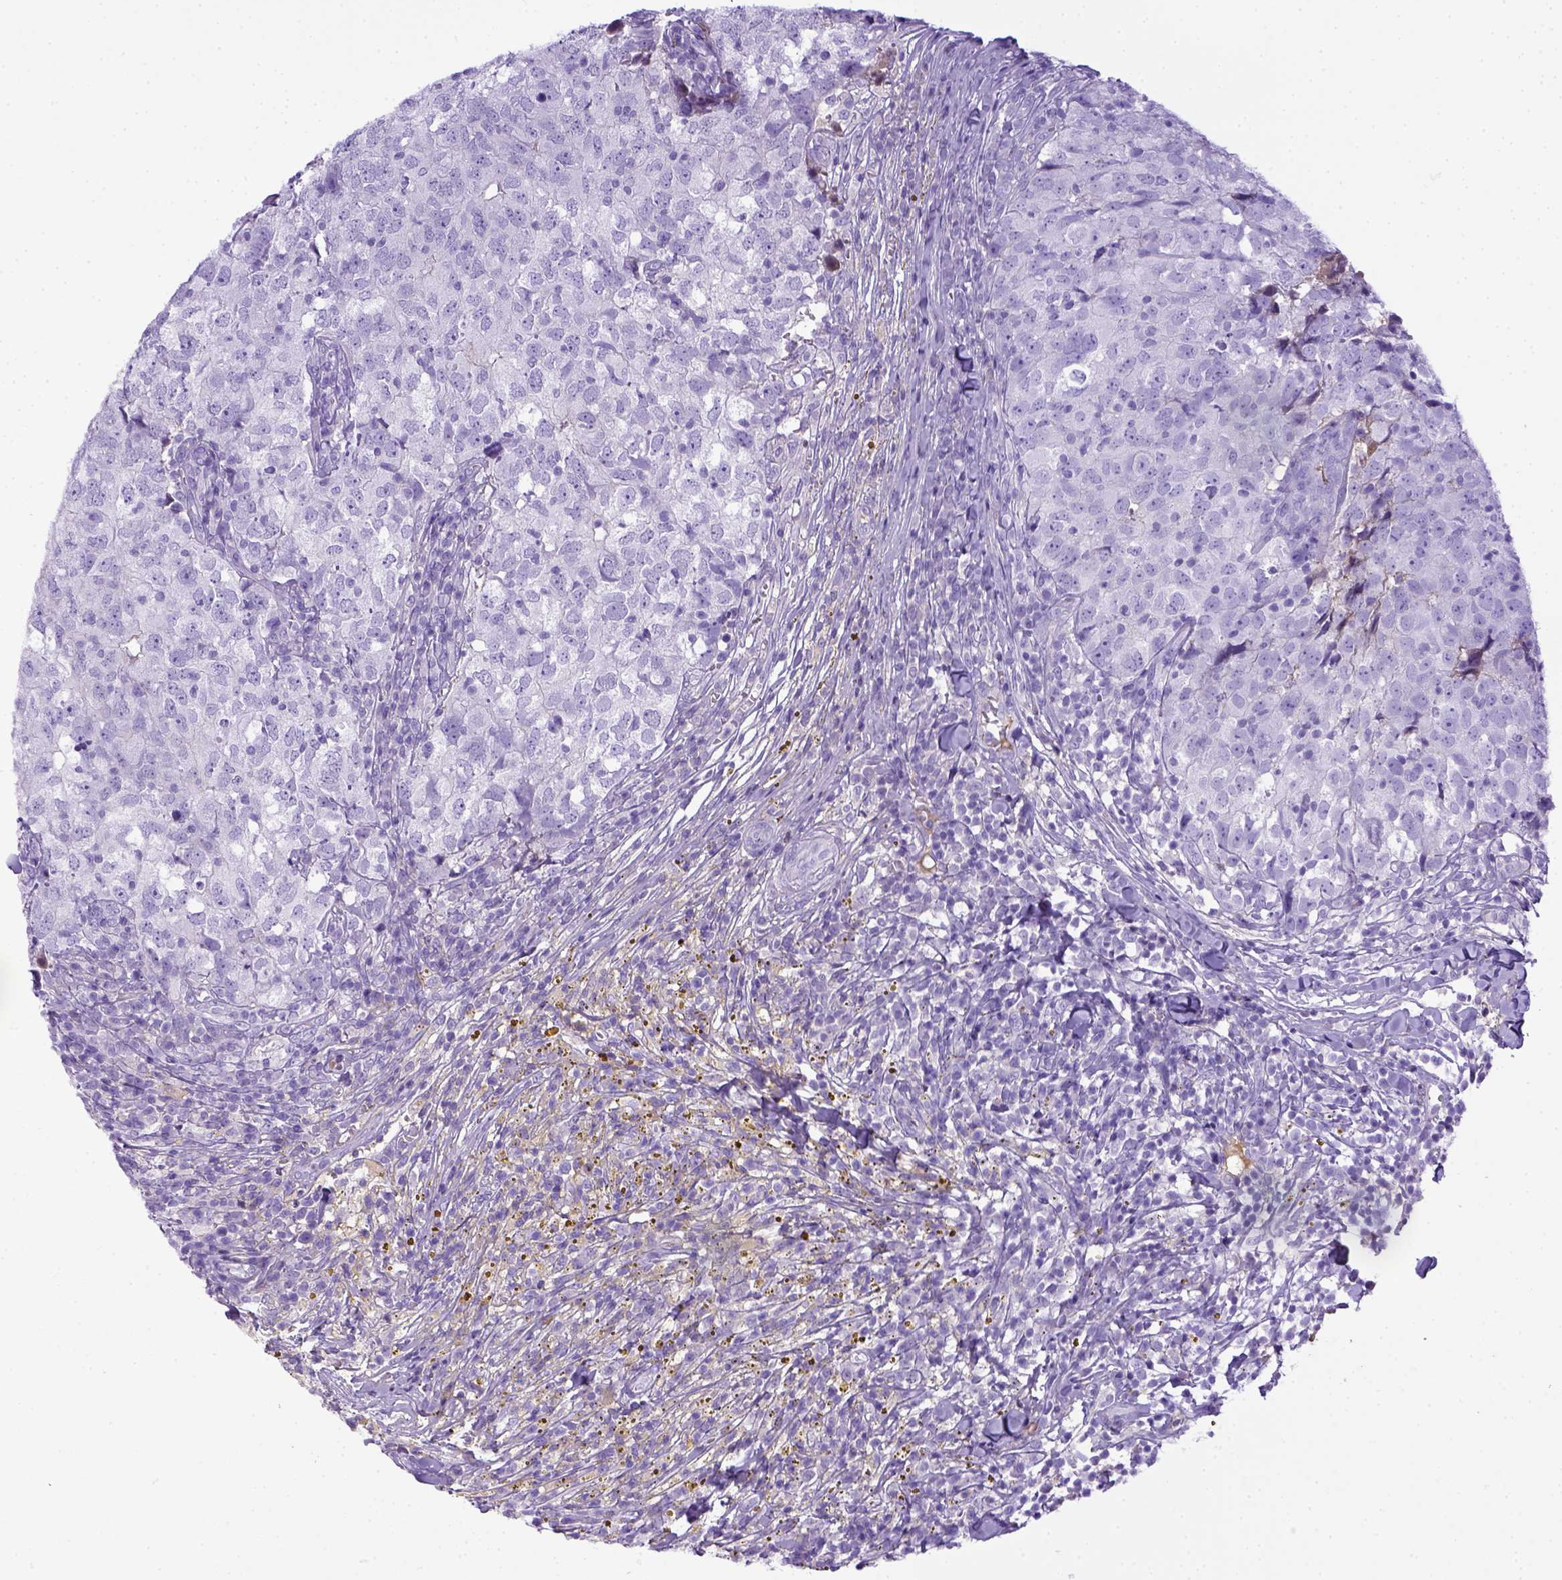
{"staining": {"intensity": "negative", "quantity": "none", "location": "none"}, "tissue": "breast cancer", "cell_type": "Tumor cells", "image_type": "cancer", "snomed": [{"axis": "morphology", "description": "Duct carcinoma"}, {"axis": "topography", "description": "Breast"}], "caption": "High power microscopy histopathology image of an IHC micrograph of breast cancer, revealing no significant expression in tumor cells.", "gene": "ITIH4", "patient": {"sex": "female", "age": 30}}